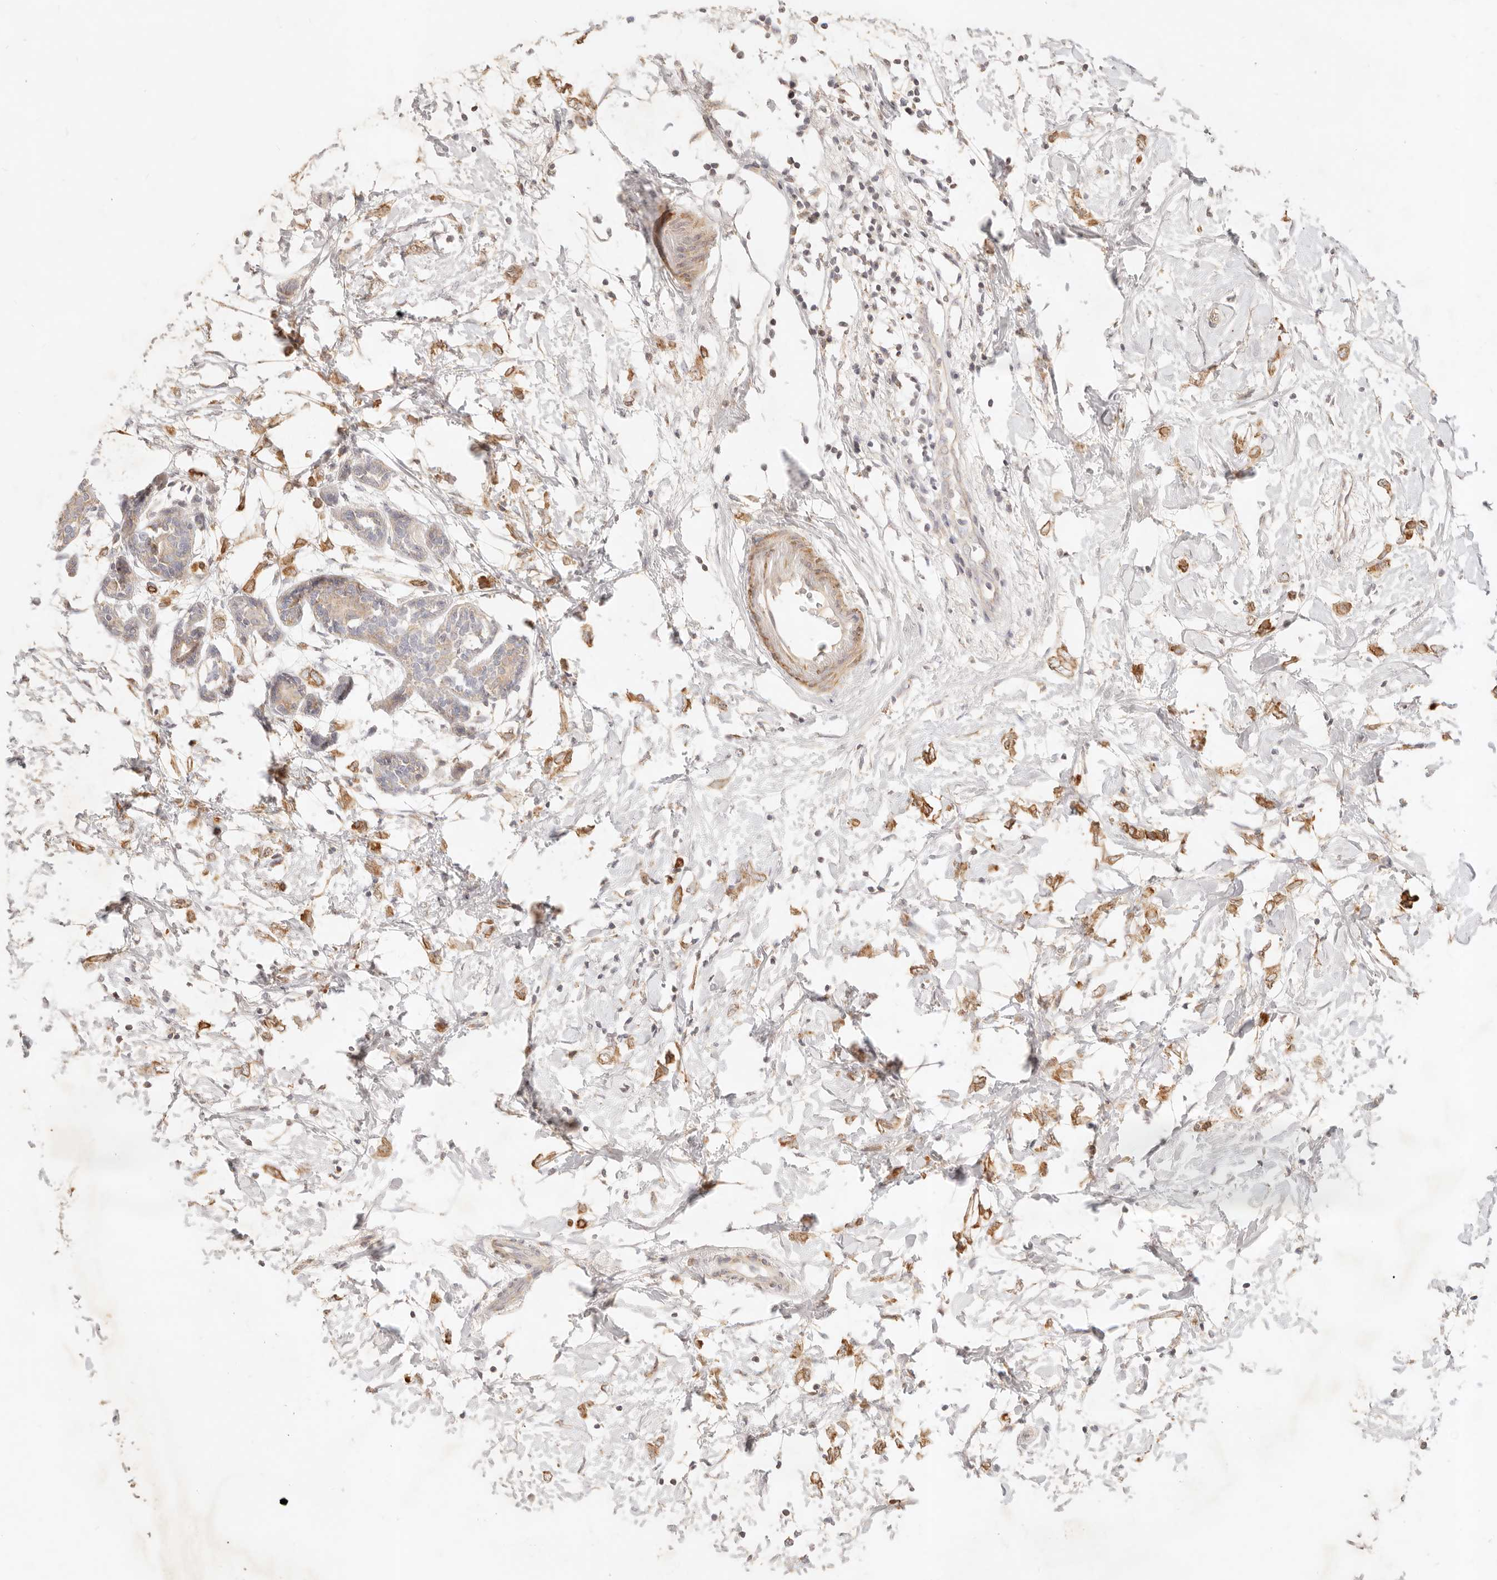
{"staining": {"intensity": "moderate", "quantity": ">75%", "location": "cytoplasmic/membranous"}, "tissue": "breast cancer", "cell_type": "Tumor cells", "image_type": "cancer", "snomed": [{"axis": "morphology", "description": "Normal tissue, NOS"}, {"axis": "morphology", "description": "Lobular carcinoma"}, {"axis": "topography", "description": "Breast"}], "caption": "Immunohistochemistry (IHC) photomicrograph of neoplastic tissue: breast lobular carcinoma stained using immunohistochemistry (IHC) displays medium levels of moderate protein expression localized specifically in the cytoplasmic/membranous of tumor cells, appearing as a cytoplasmic/membranous brown color.", "gene": "RUBCNL", "patient": {"sex": "female", "age": 47}}